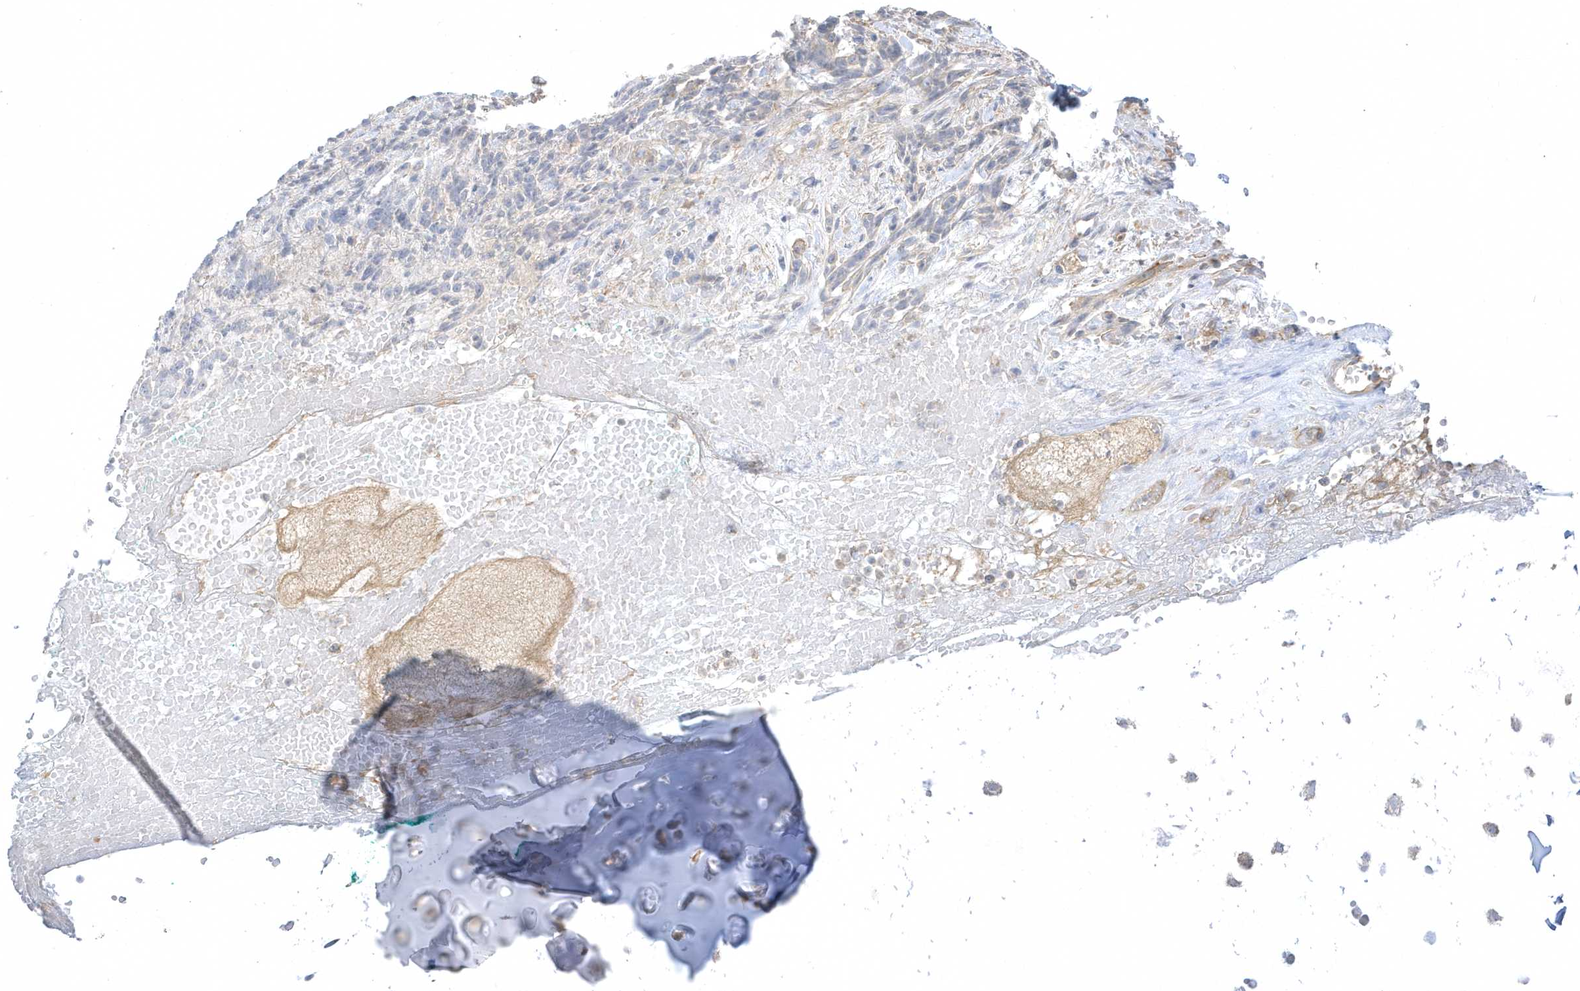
{"staining": {"intensity": "negative", "quantity": "none", "location": "none"}, "tissue": "adipose tissue", "cell_type": "Adipocytes", "image_type": "normal", "snomed": [{"axis": "morphology", "description": "Normal tissue, NOS"}, {"axis": "morphology", "description": "Basal cell carcinoma"}, {"axis": "topography", "description": "Cartilage tissue"}, {"axis": "topography", "description": "Nasopharynx"}, {"axis": "topography", "description": "Oral tissue"}], "caption": "The photomicrograph reveals no significant staining in adipocytes of adipose tissue. (Stains: DAB (3,3'-diaminobenzidine) IHC with hematoxylin counter stain, Microscopy: brightfield microscopy at high magnification).", "gene": "ARHGEF9", "patient": {"sex": "female", "age": 77}}